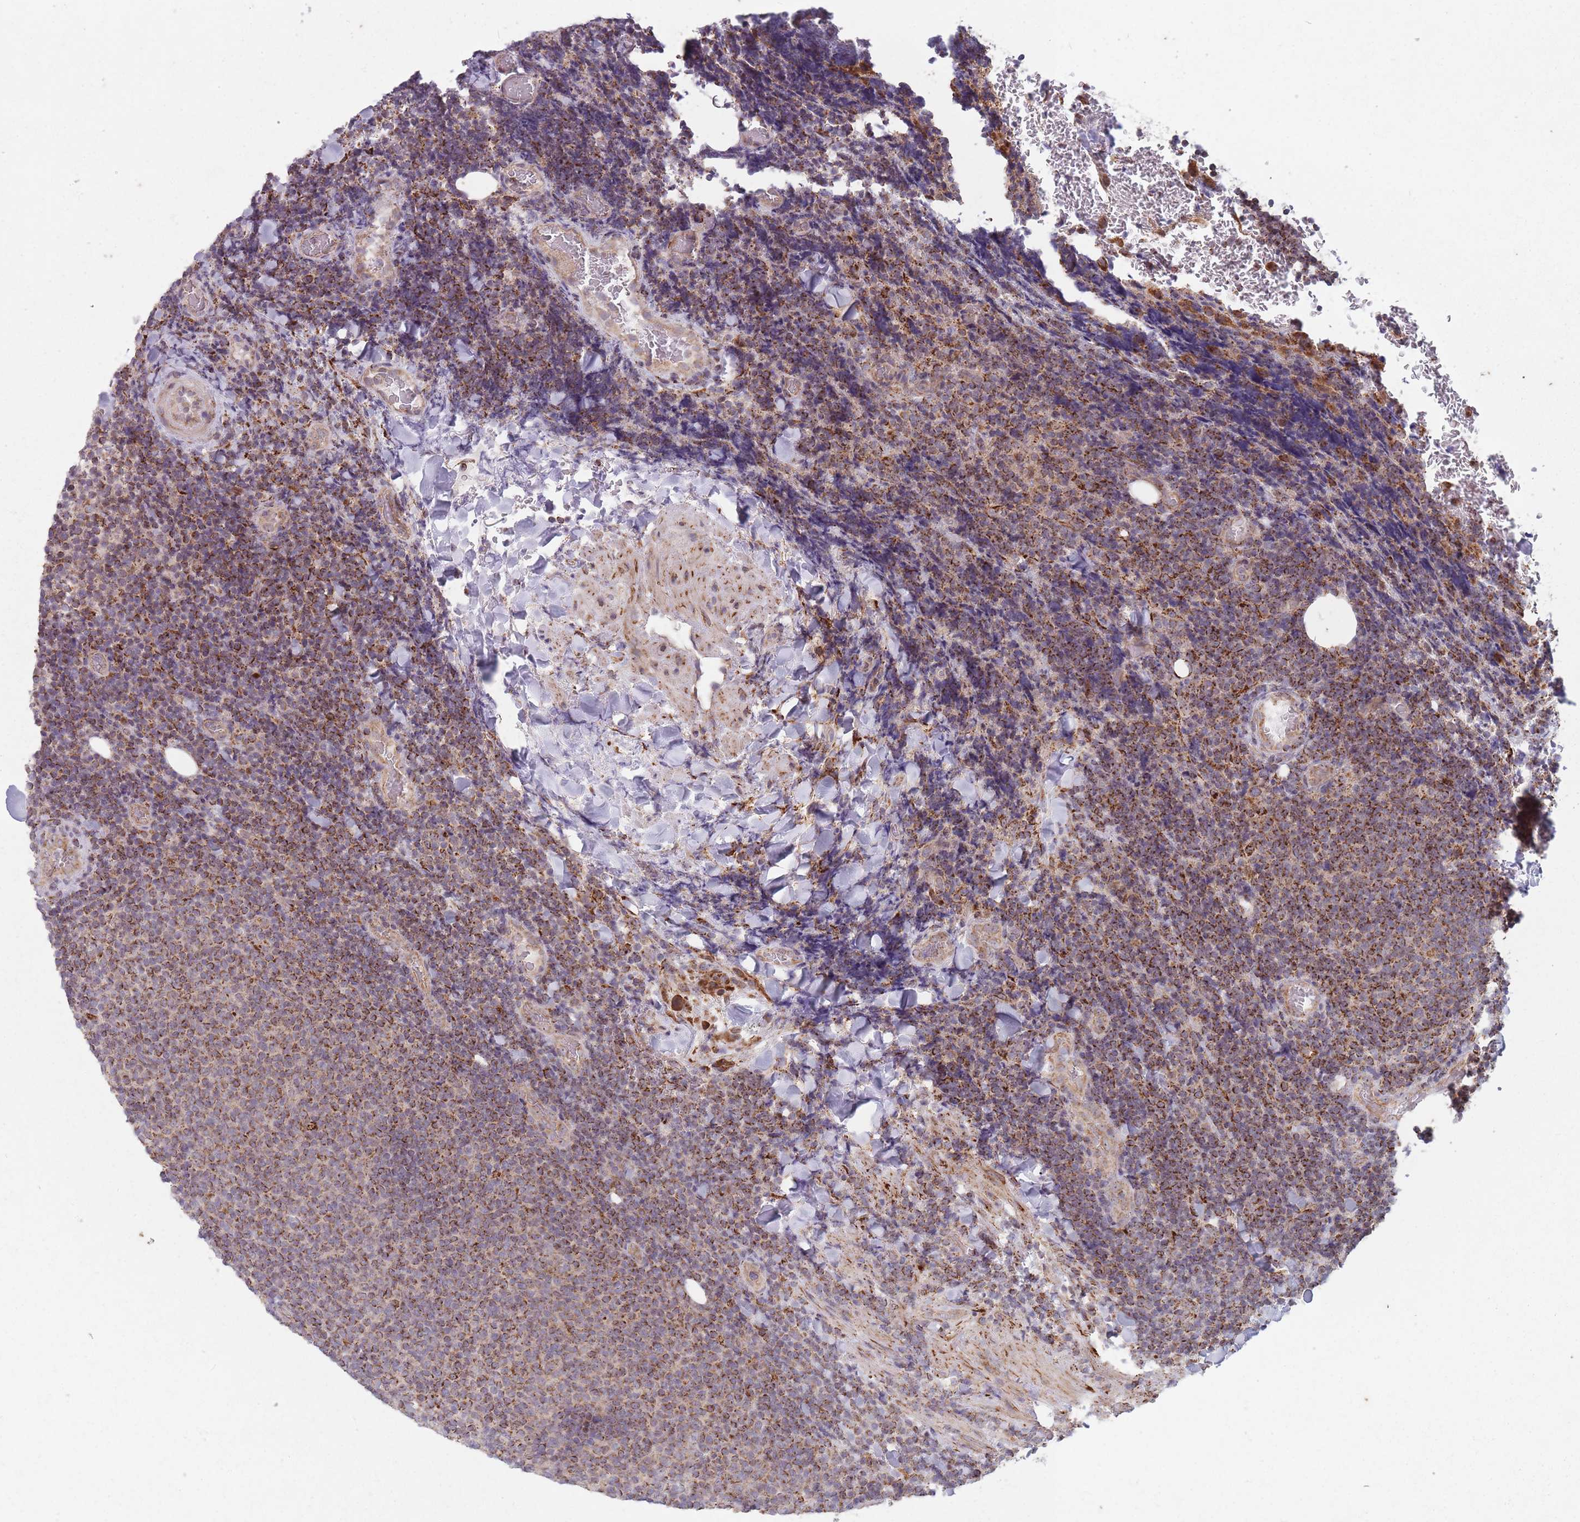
{"staining": {"intensity": "moderate", "quantity": ">75%", "location": "cytoplasmic/membranous"}, "tissue": "lymphoma", "cell_type": "Tumor cells", "image_type": "cancer", "snomed": [{"axis": "morphology", "description": "Malignant lymphoma, non-Hodgkin's type, Low grade"}, {"axis": "topography", "description": "Lymph node"}], "caption": "Lymphoma tissue demonstrates moderate cytoplasmic/membranous positivity in approximately >75% of tumor cells, visualized by immunohistochemistry.", "gene": "OR10Q1", "patient": {"sex": "male", "age": 66}}